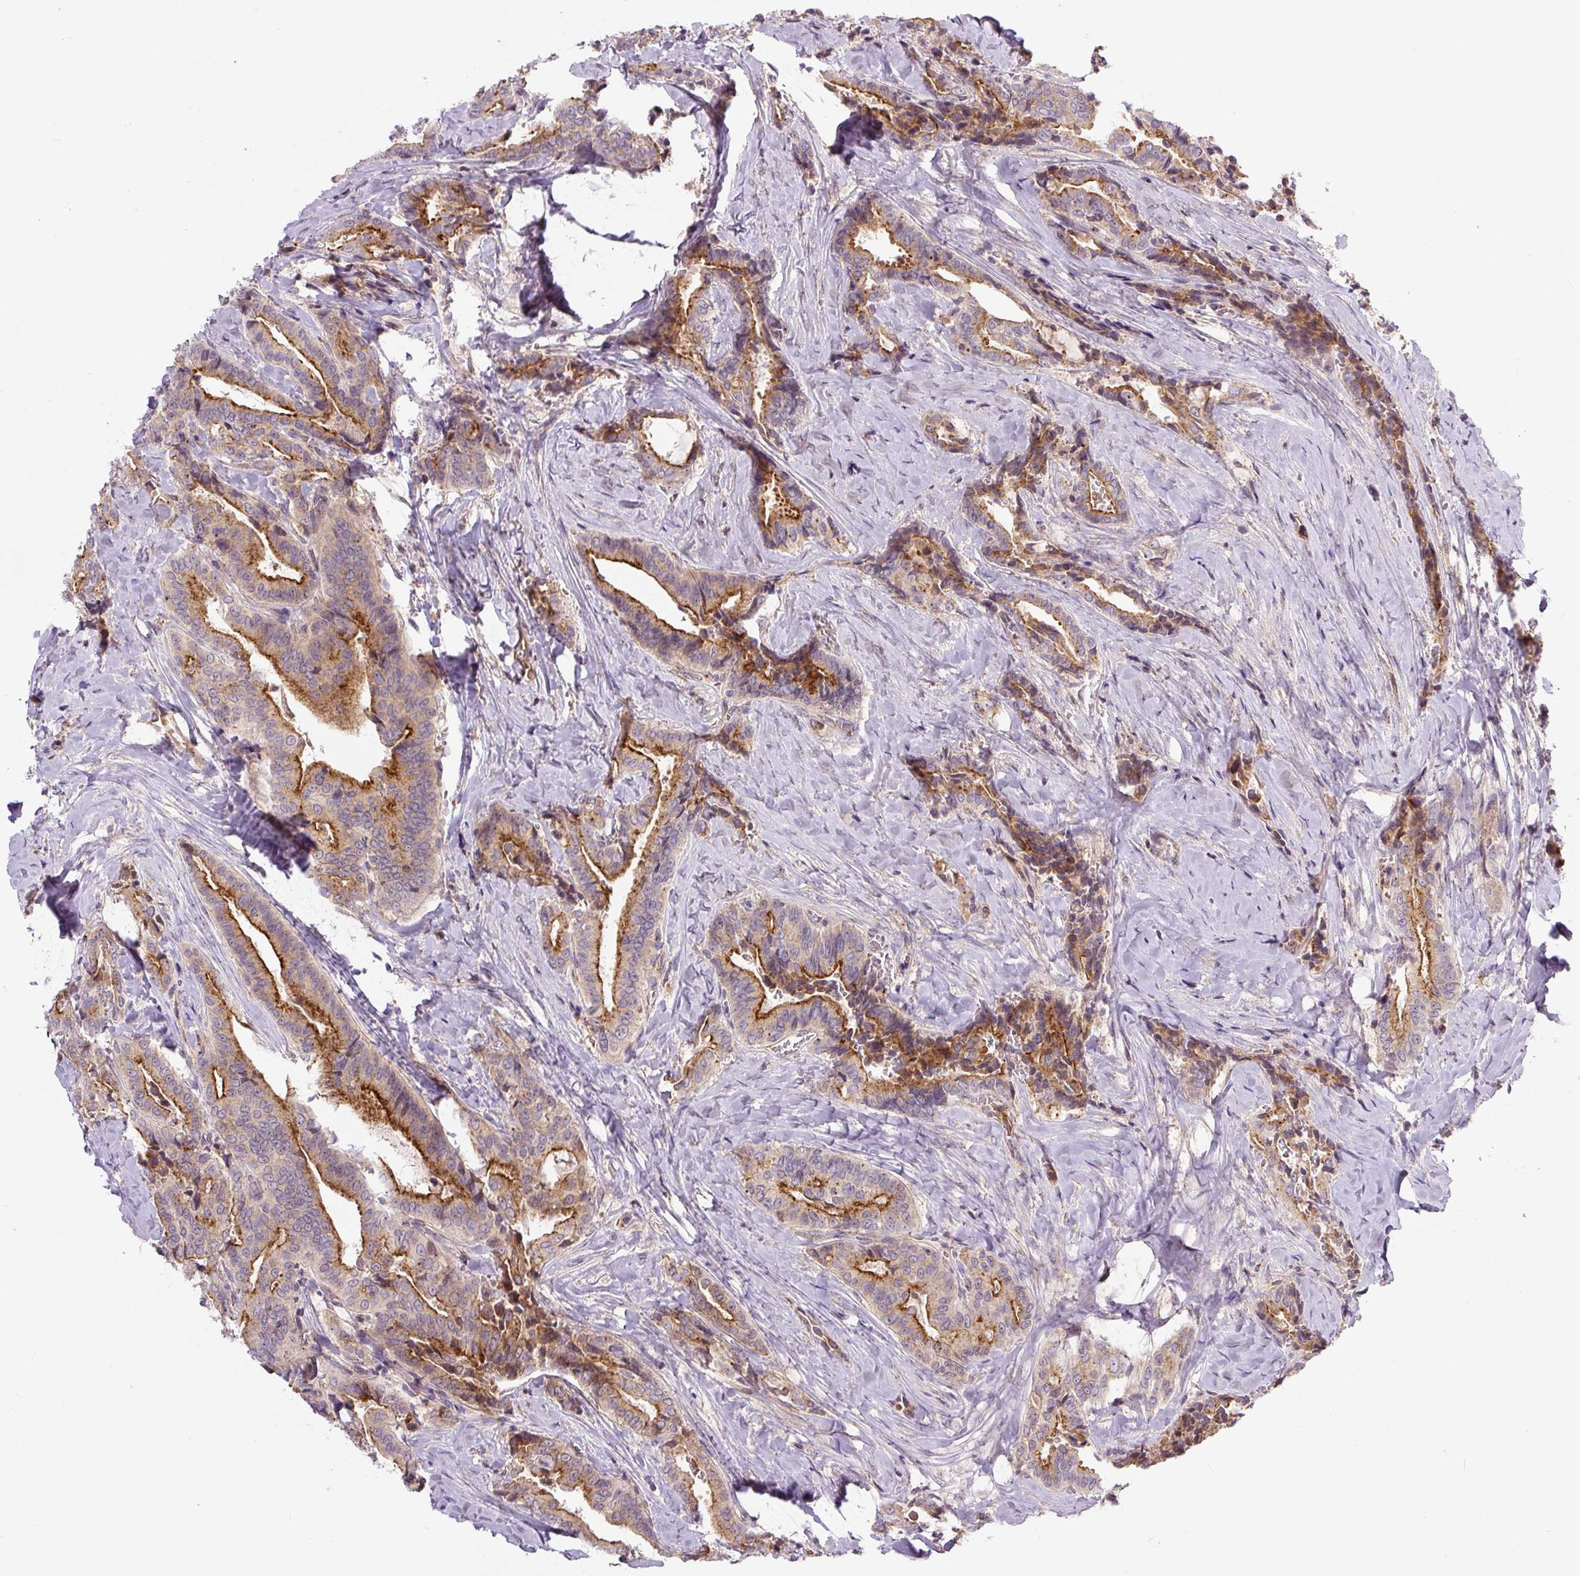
{"staining": {"intensity": "strong", "quantity": ">75%", "location": "cytoplasmic/membranous"}, "tissue": "thyroid cancer", "cell_type": "Tumor cells", "image_type": "cancer", "snomed": [{"axis": "morphology", "description": "Papillary adenocarcinoma, NOS"}, {"axis": "topography", "description": "Thyroid gland"}], "caption": "This is a micrograph of immunohistochemistry (IHC) staining of thyroid cancer, which shows strong expression in the cytoplasmic/membranous of tumor cells.", "gene": "PCM1", "patient": {"sex": "male", "age": 61}}